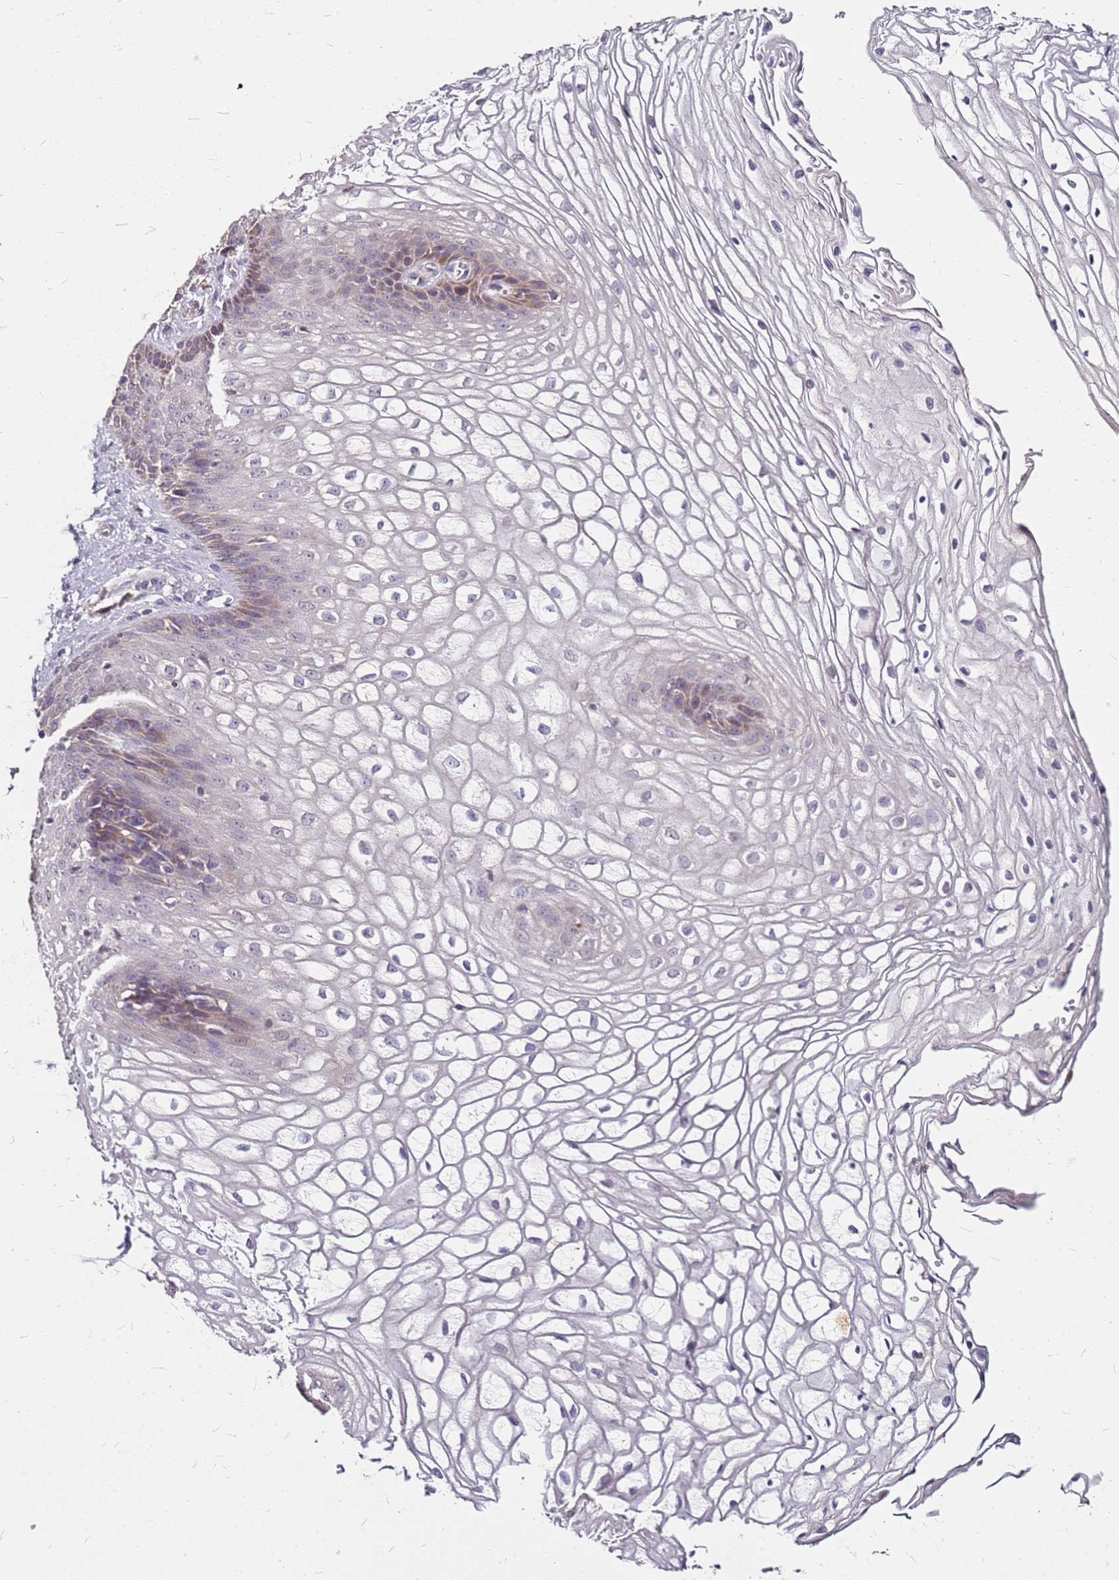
{"staining": {"intensity": "moderate", "quantity": "<25%", "location": "cytoplasmic/membranous"}, "tissue": "vagina", "cell_type": "Squamous epithelial cells", "image_type": "normal", "snomed": [{"axis": "morphology", "description": "Normal tissue, NOS"}, {"axis": "topography", "description": "Vagina"}], "caption": "DAB immunohistochemical staining of benign human vagina exhibits moderate cytoplasmic/membranous protein expression in about <25% of squamous epithelial cells.", "gene": "DCDC2C", "patient": {"sex": "female", "age": 34}}